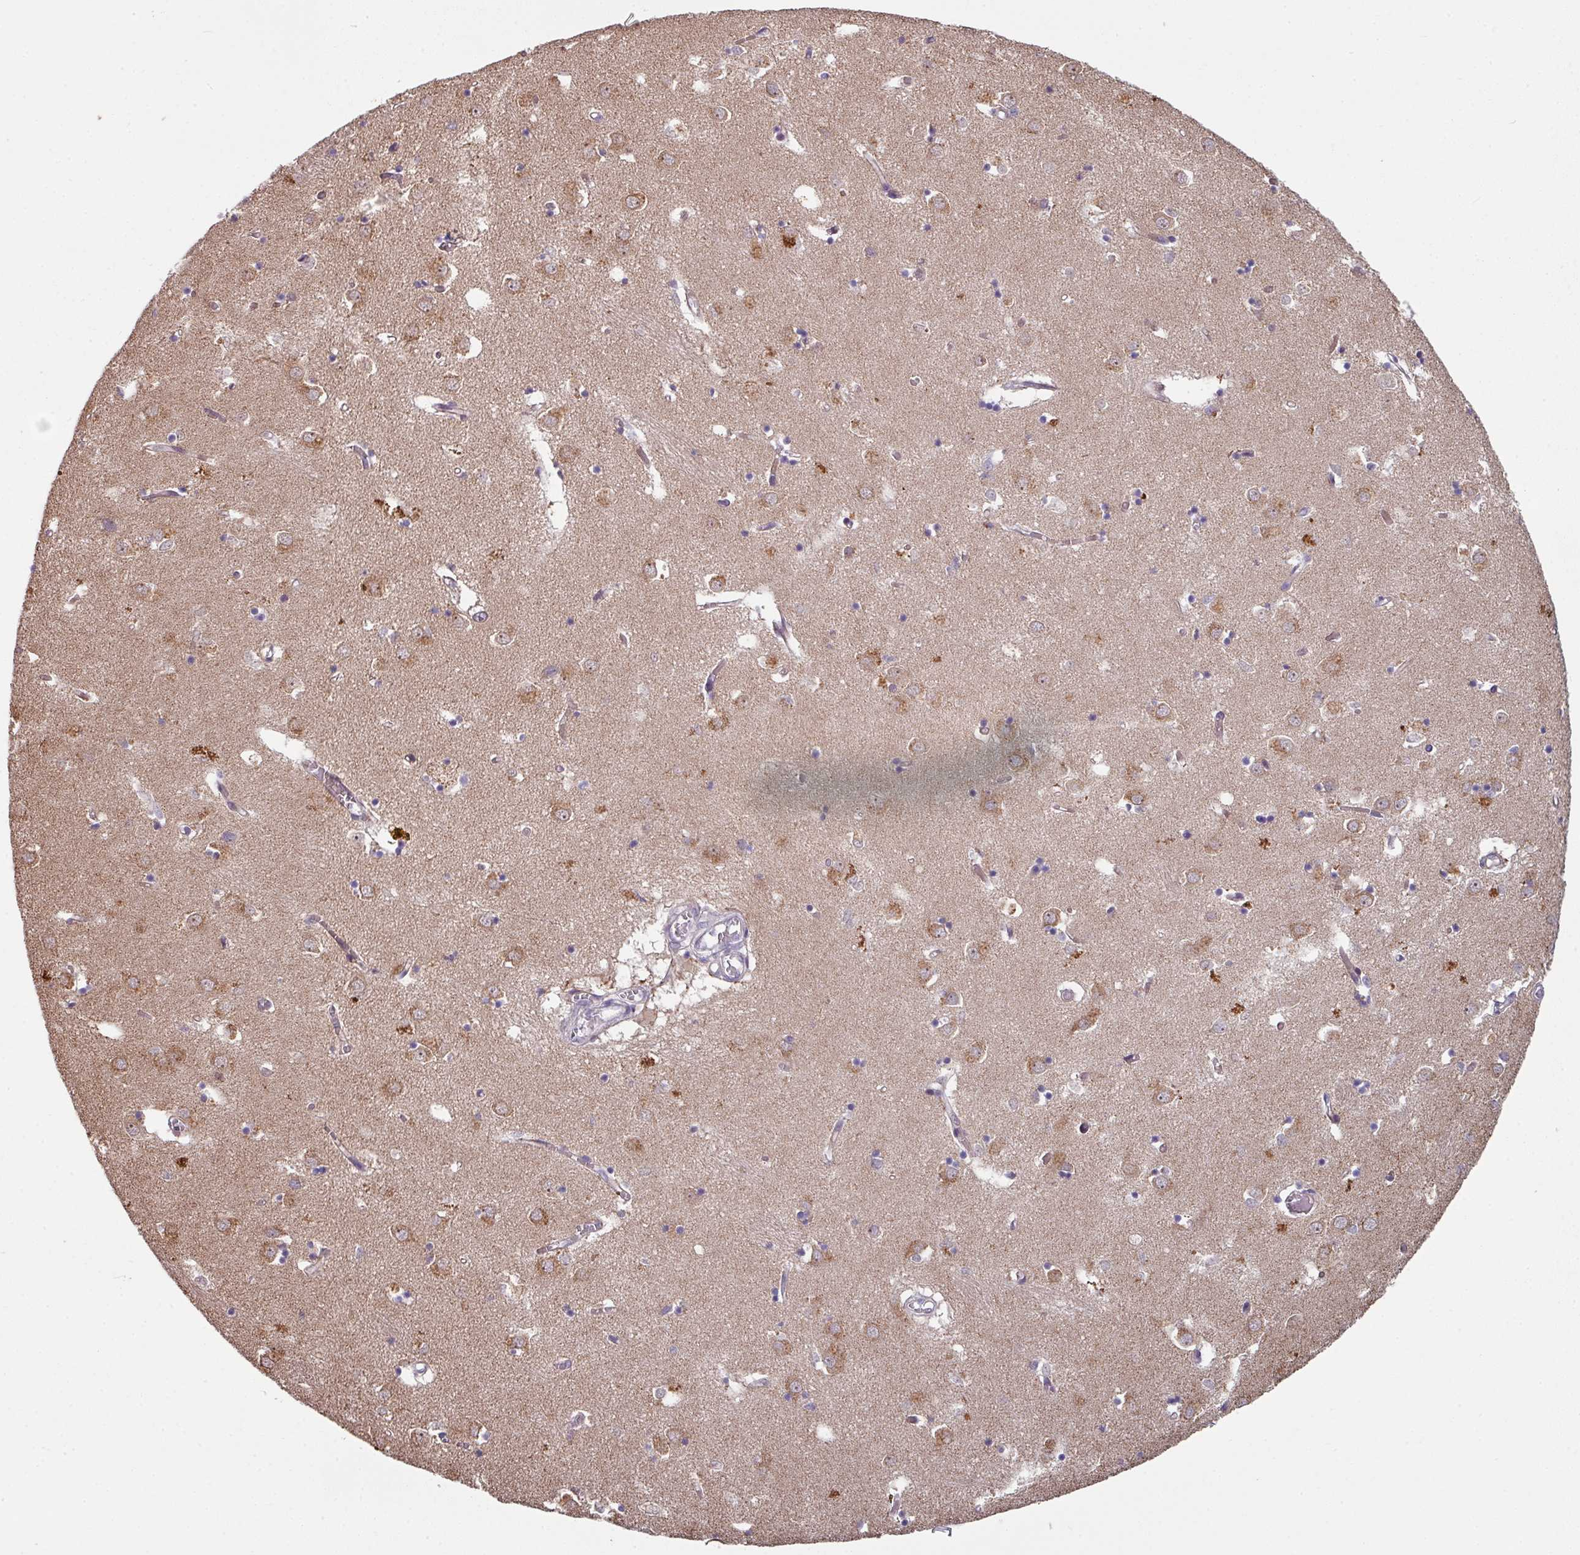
{"staining": {"intensity": "negative", "quantity": "none", "location": "none"}, "tissue": "caudate", "cell_type": "Glial cells", "image_type": "normal", "snomed": [{"axis": "morphology", "description": "Normal tissue, NOS"}, {"axis": "topography", "description": "Lateral ventricle wall"}], "caption": "This is an immunohistochemistry histopathology image of benign caudate. There is no expression in glial cells.", "gene": "C2orf16", "patient": {"sex": "male", "age": 70}}